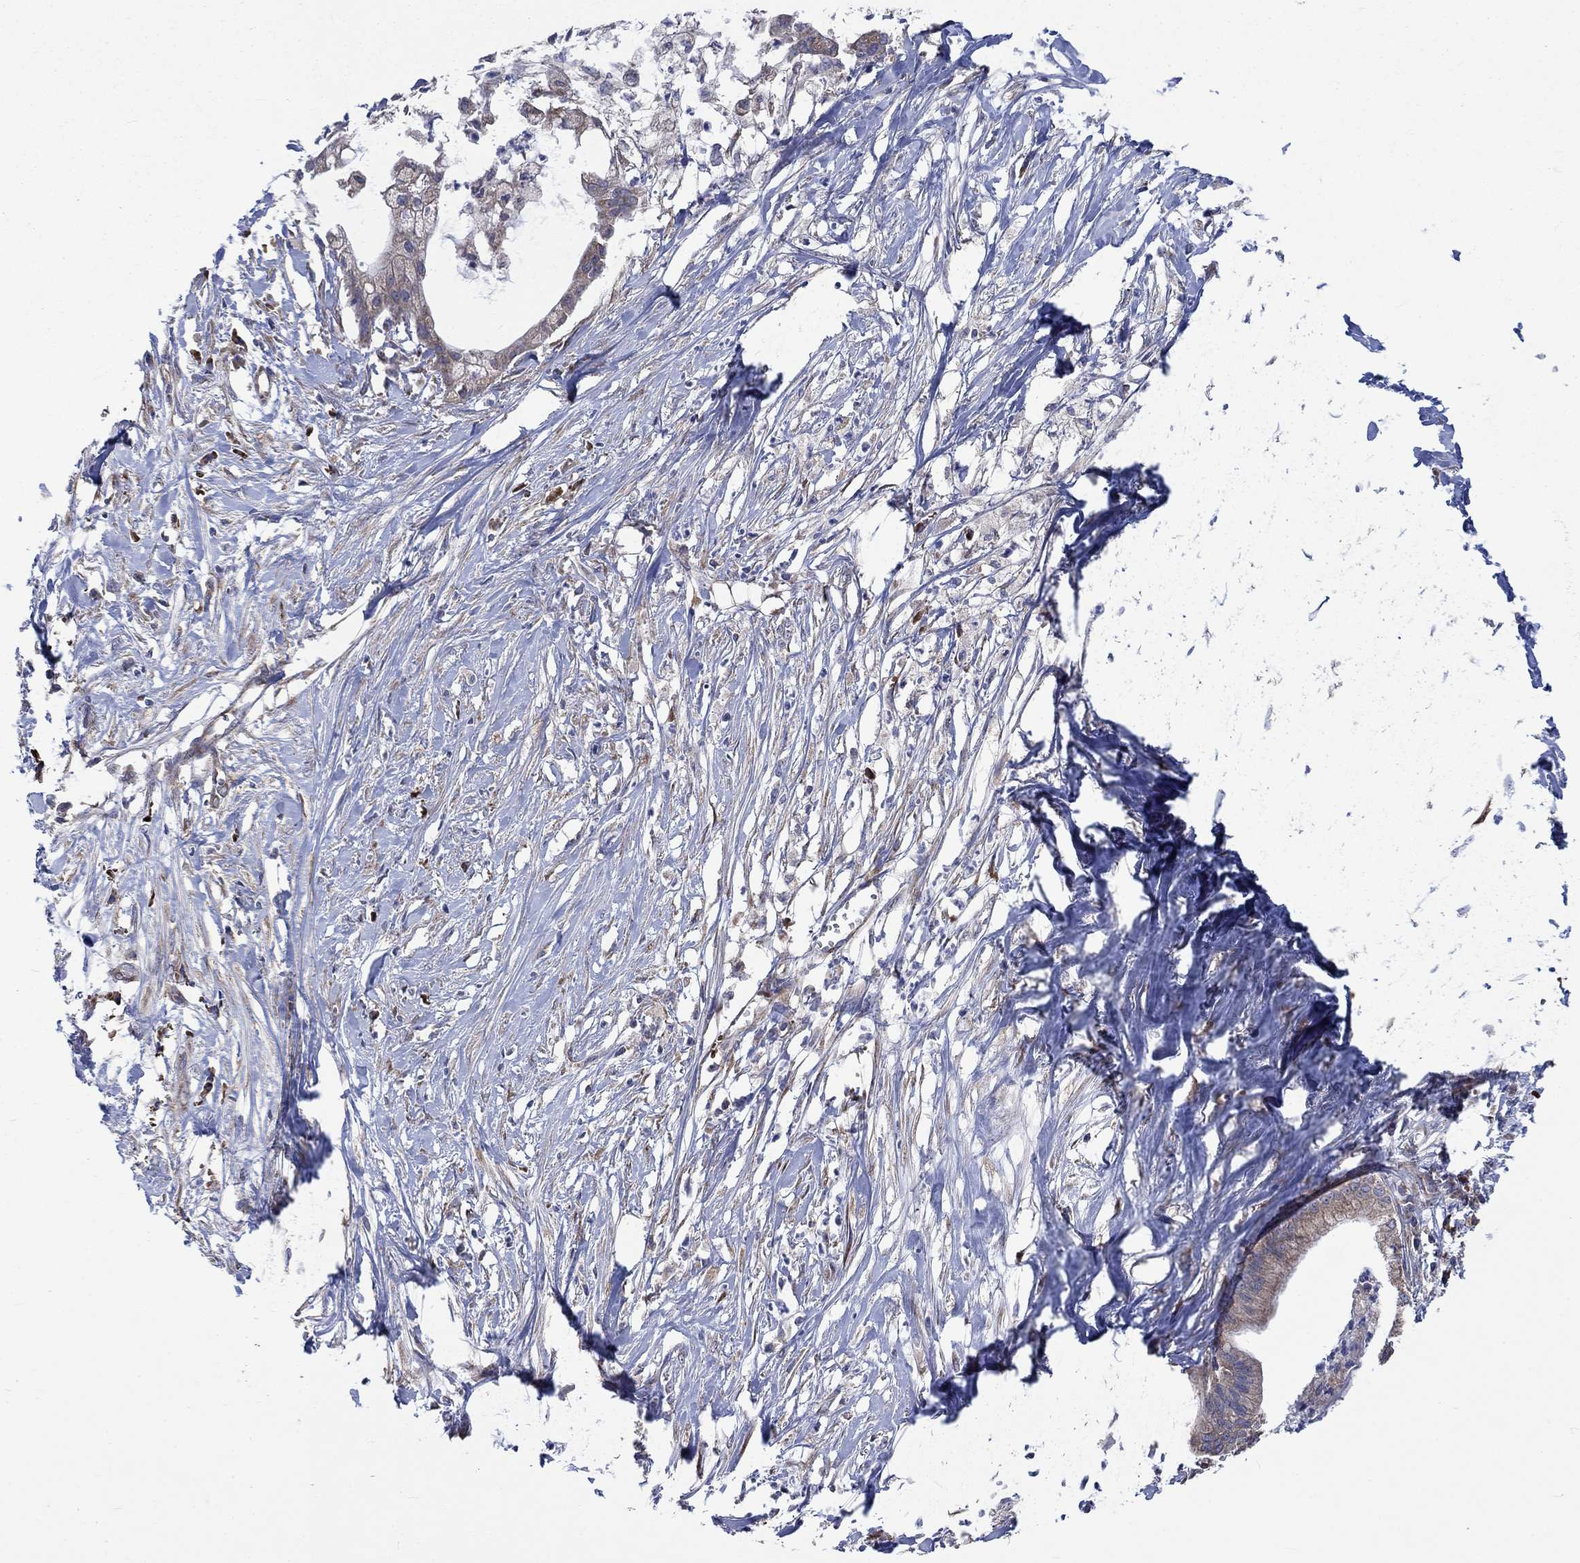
{"staining": {"intensity": "weak", "quantity": "25%-75%", "location": "cytoplasmic/membranous"}, "tissue": "pancreatic cancer", "cell_type": "Tumor cells", "image_type": "cancer", "snomed": [{"axis": "morphology", "description": "Normal tissue, NOS"}, {"axis": "morphology", "description": "Adenocarcinoma, NOS"}, {"axis": "topography", "description": "Pancreas"}], "caption": "Tumor cells show low levels of weak cytoplasmic/membranous staining in approximately 25%-75% of cells in human pancreatic adenocarcinoma.", "gene": "RPLP0", "patient": {"sex": "female", "age": 58}}